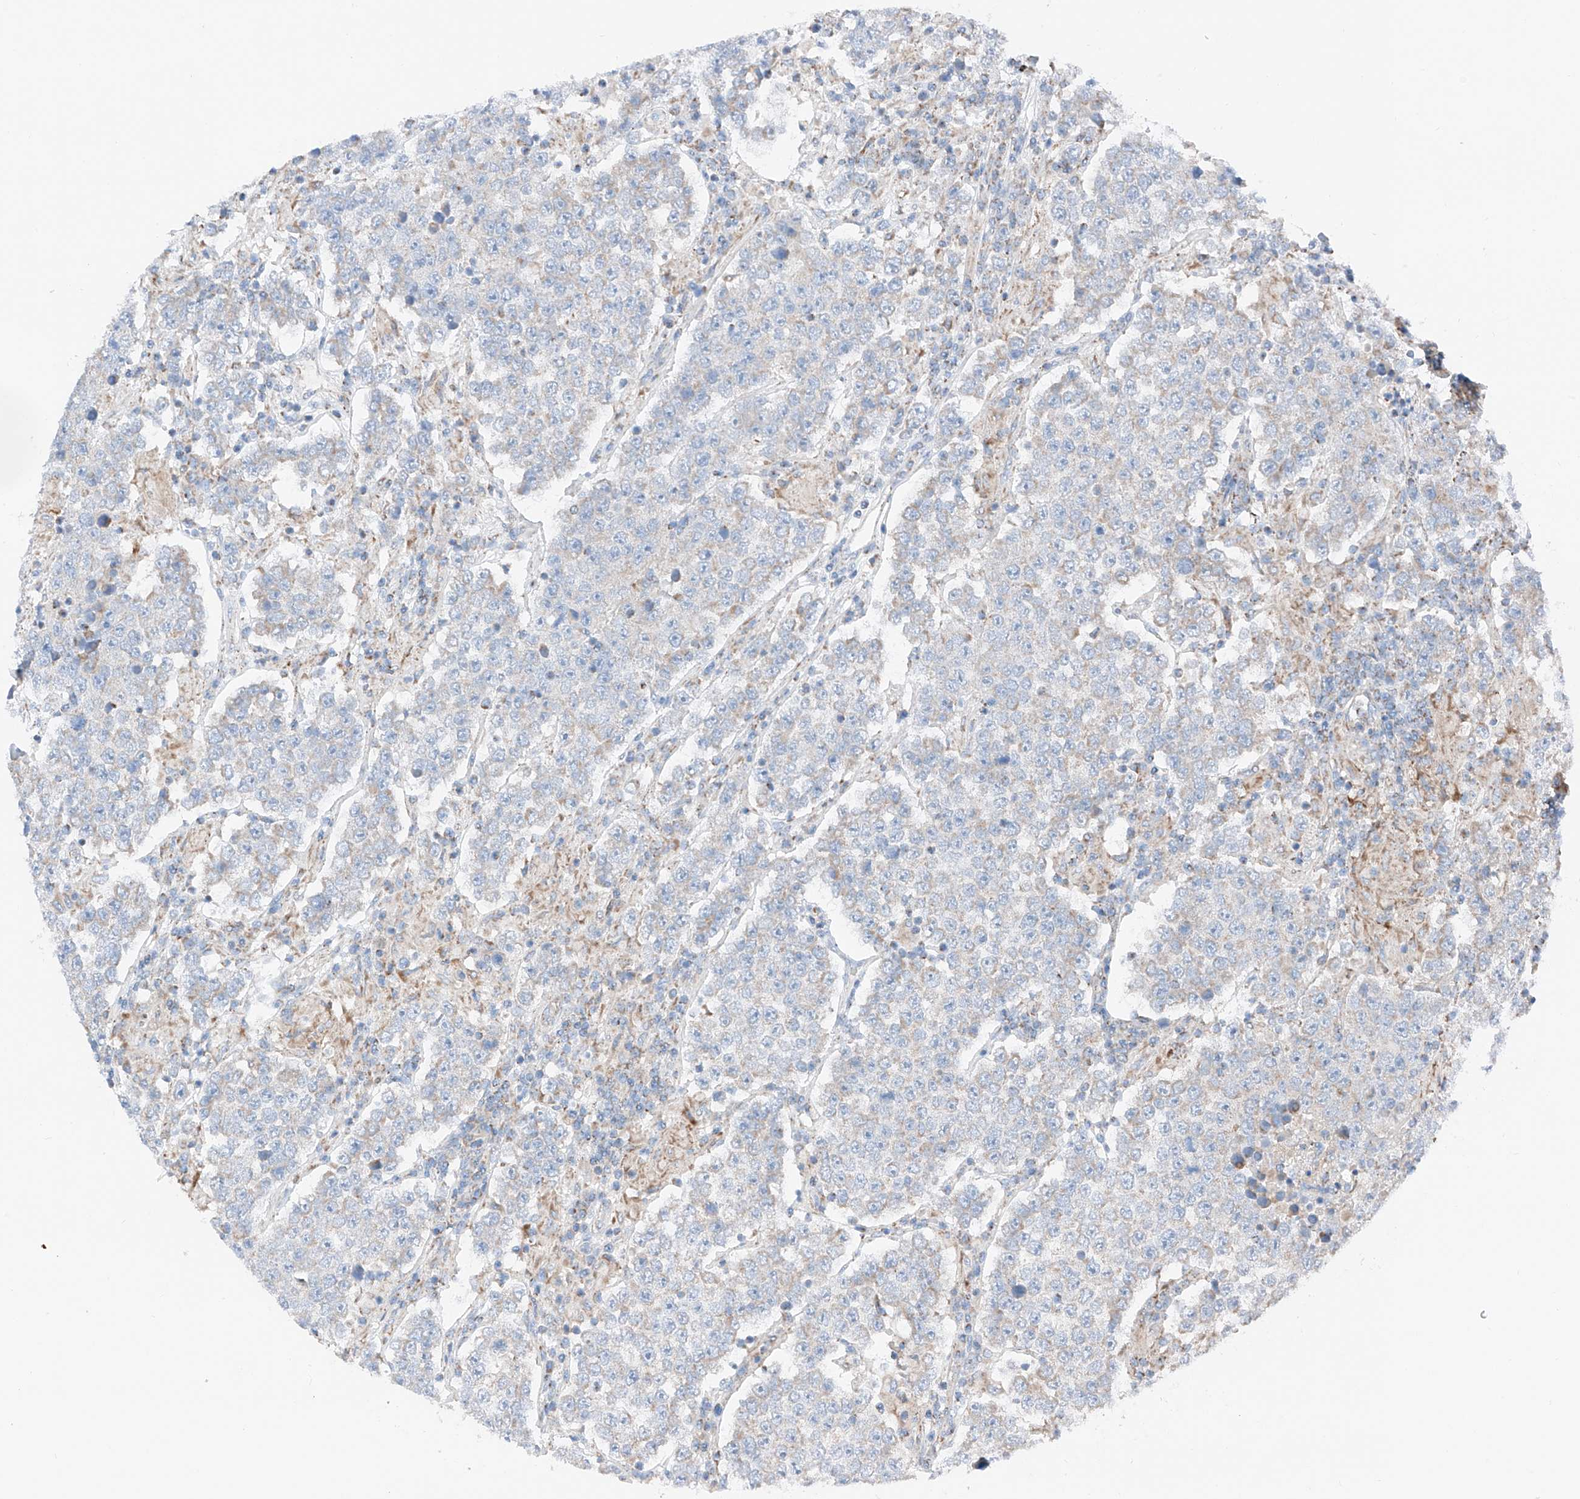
{"staining": {"intensity": "weak", "quantity": "<25%", "location": "cytoplasmic/membranous"}, "tissue": "testis cancer", "cell_type": "Tumor cells", "image_type": "cancer", "snomed": [{"axis": "morphology", "description": "Normal tissue, NOS"}, {"axis": "morphology", "description": "Urothelial carcinoma, High grade"}, {"axis": "morphology", "description": "Seminoma, NOS"}, {"axis": "morphology", "description": "Carcinoma, Embryonal, NOS"}, {"axis": "topography", "description": "Urinary bladder"}, {"axis": "topography", "description": "Testis"}], "caption": "IHC photomicrograph of testis cancer (seminoma) stained for a protein (brown), which demonstrates no expression in tumor cells.", "gene": "MRAP", "patient": {"sex": "male", "age": 41}}